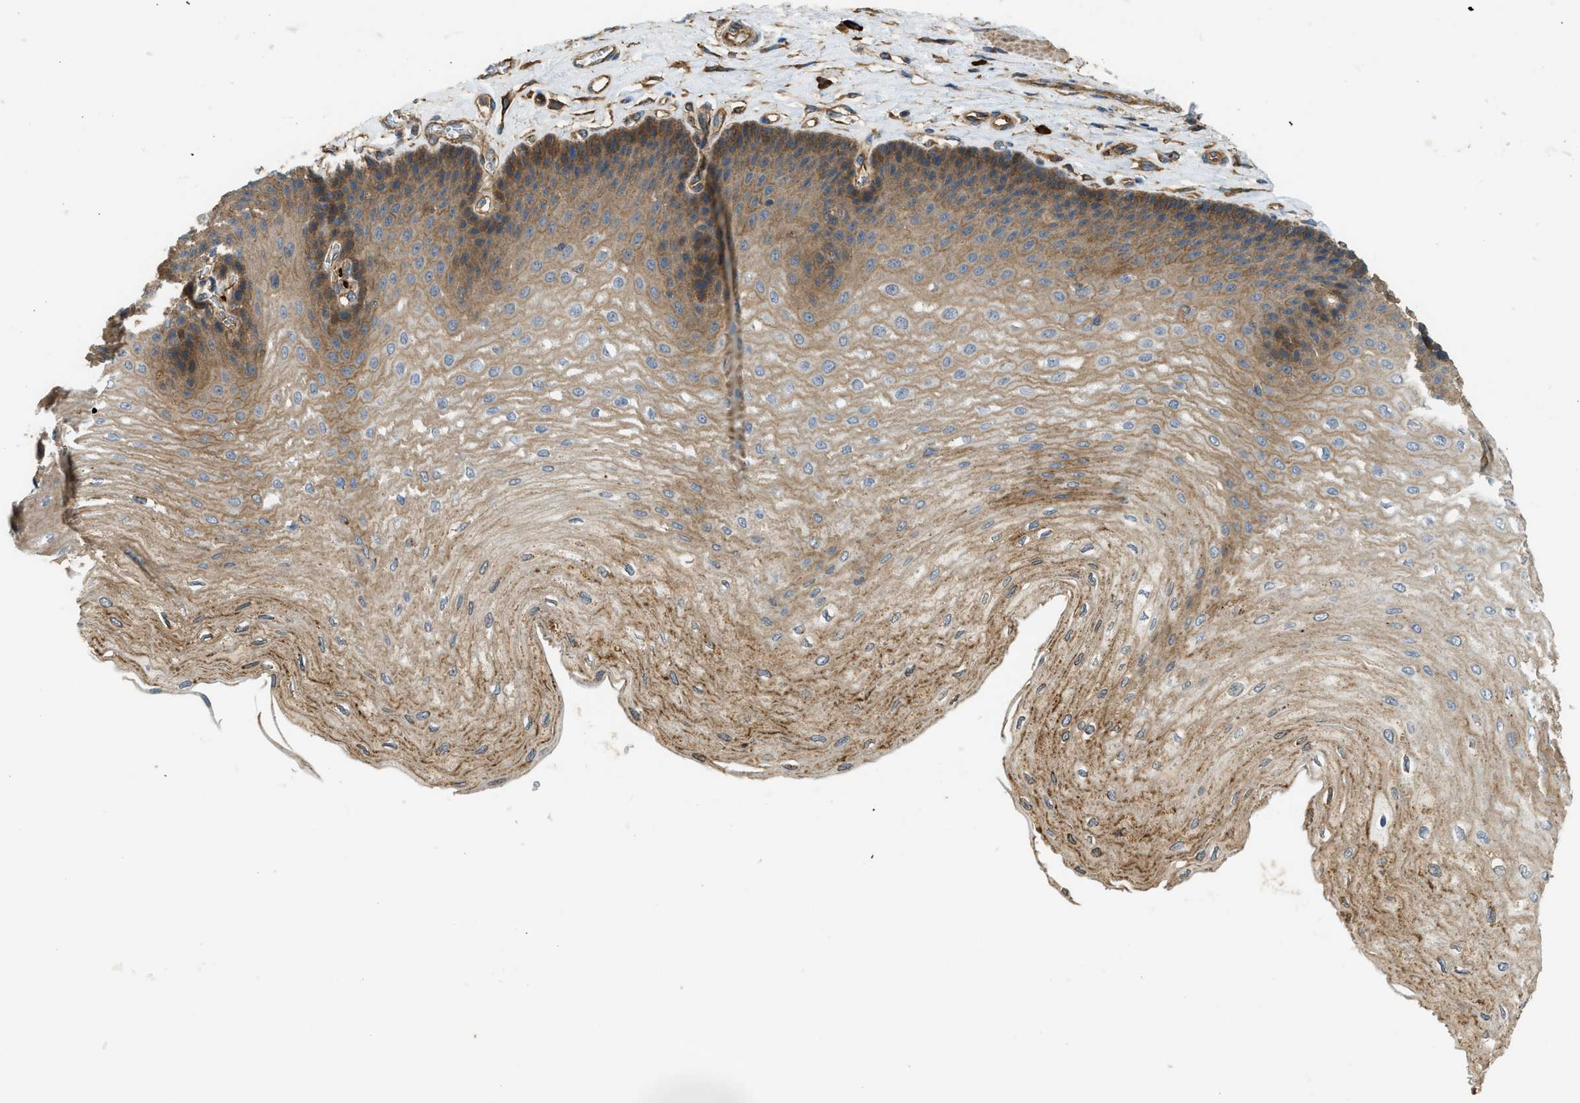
{"staining": {"intensity": "moderate", "quantity": ">75%", "location": "cytoplasmic/membranous"}, "tissue": "esophagus", "cell_type": "Squamous epithelial cells", "image_type": "normal", "snomed": [{"axis": "morphology", "description": "Normal tissue, NOS"}, {"axis": "topography", "description": "Esophagus"}], "caption": "A brown stain shows moderate cytoplasmic/membranous positivity of a protein in squamous epithelial cells of normal human esophagus.", "gene": "BAG4", "patient": {"sex": "female", "age": 72}}